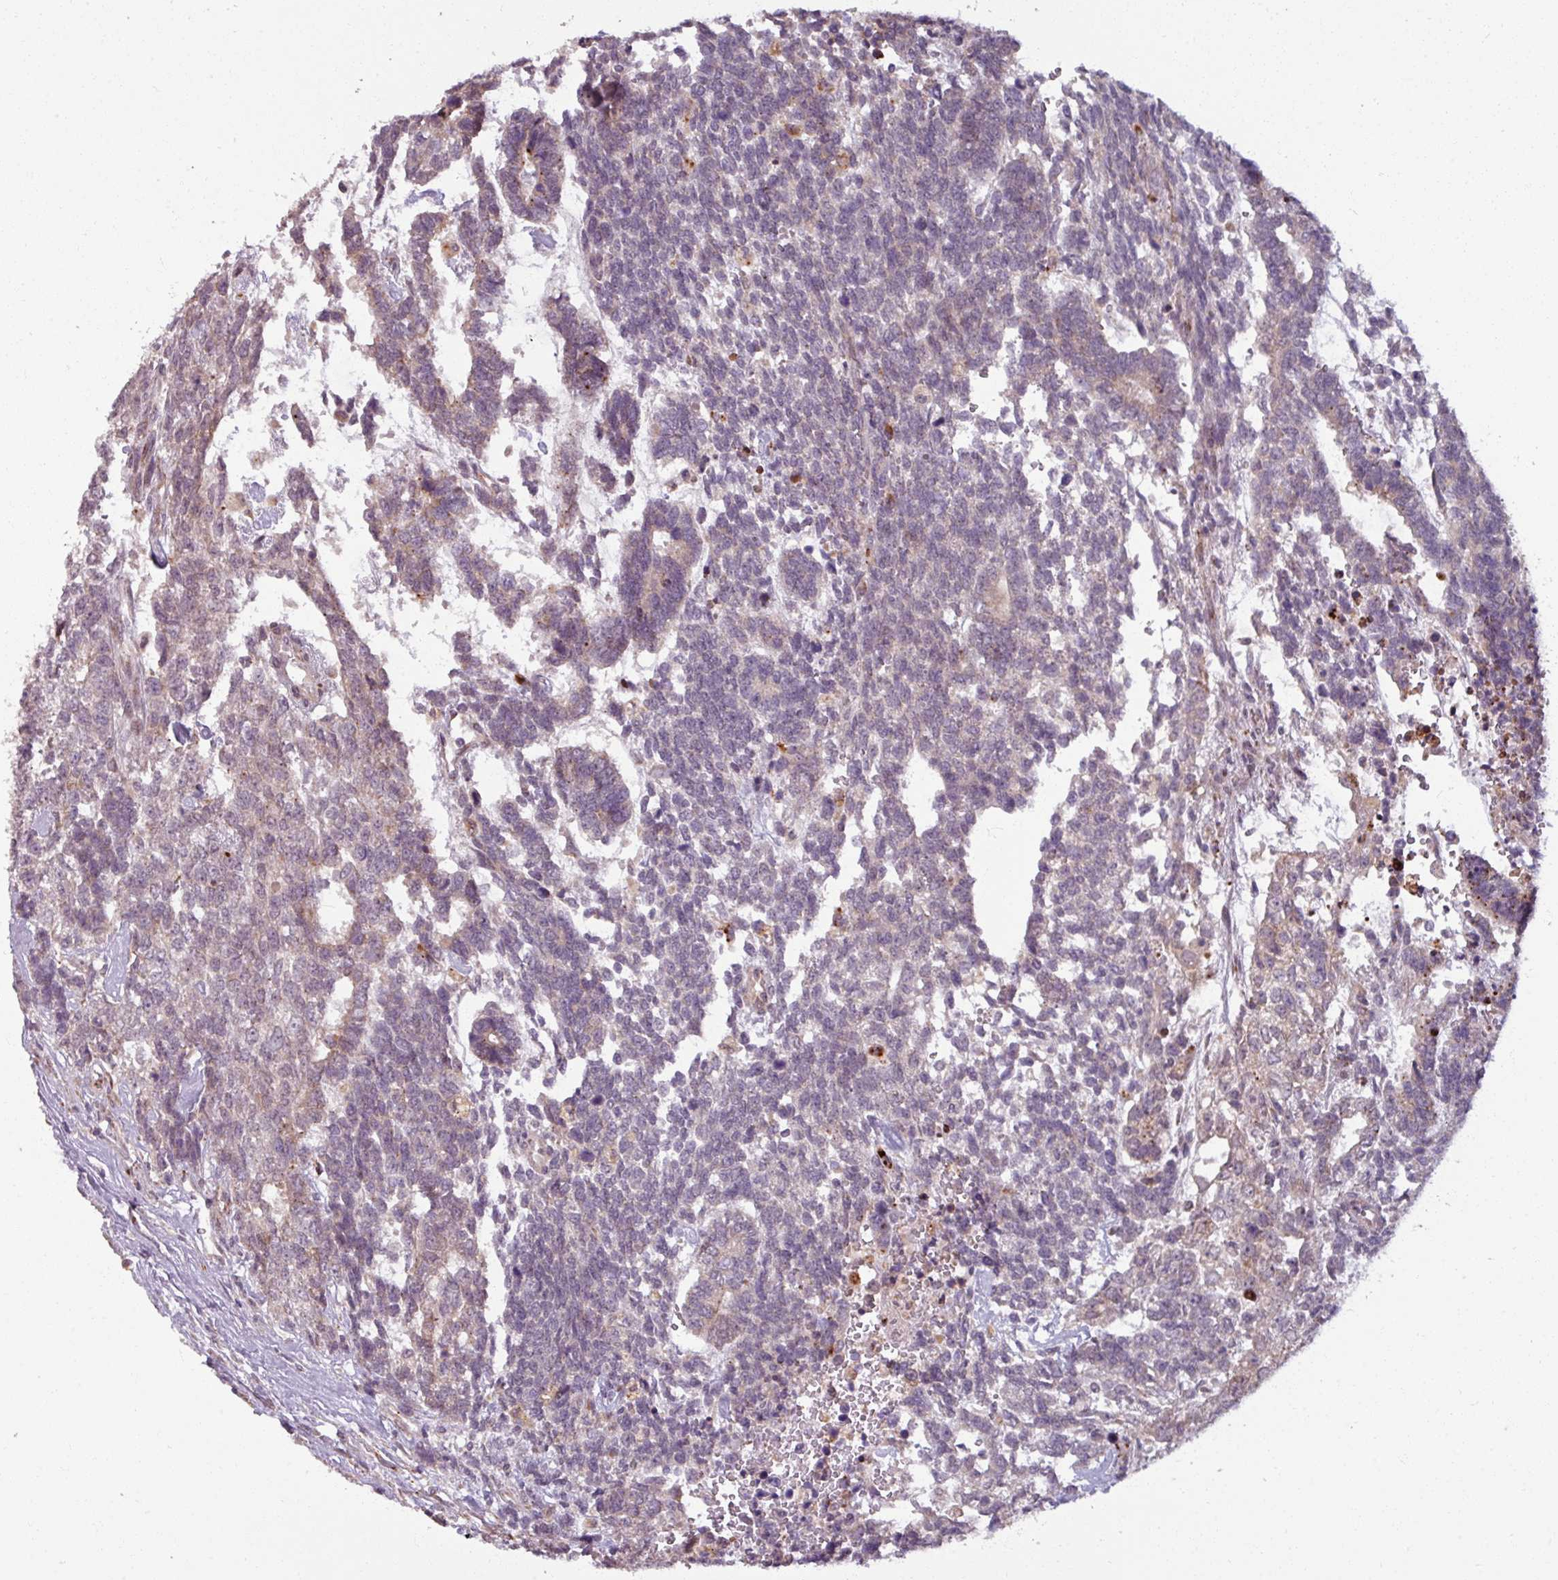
{"staining": {"intensity": "weak", "quantity": "<25%", "location": "cytoplasmic/membranous"}, "tissue": "testis cancer", "cell_type": "Tumor cells", "image_type": "cancer", "snomed": [{"axis": "morphology", "description": "Carcinoma, Embryonal, NOS"}, {"axis": "topography", "description": "Testis"}], "caption": "IHC of human testis embryonal carcinoma displays no staining in tumor cells.", "gene": "MAGT1", "patient": {"sex": "male", "age": 23}}